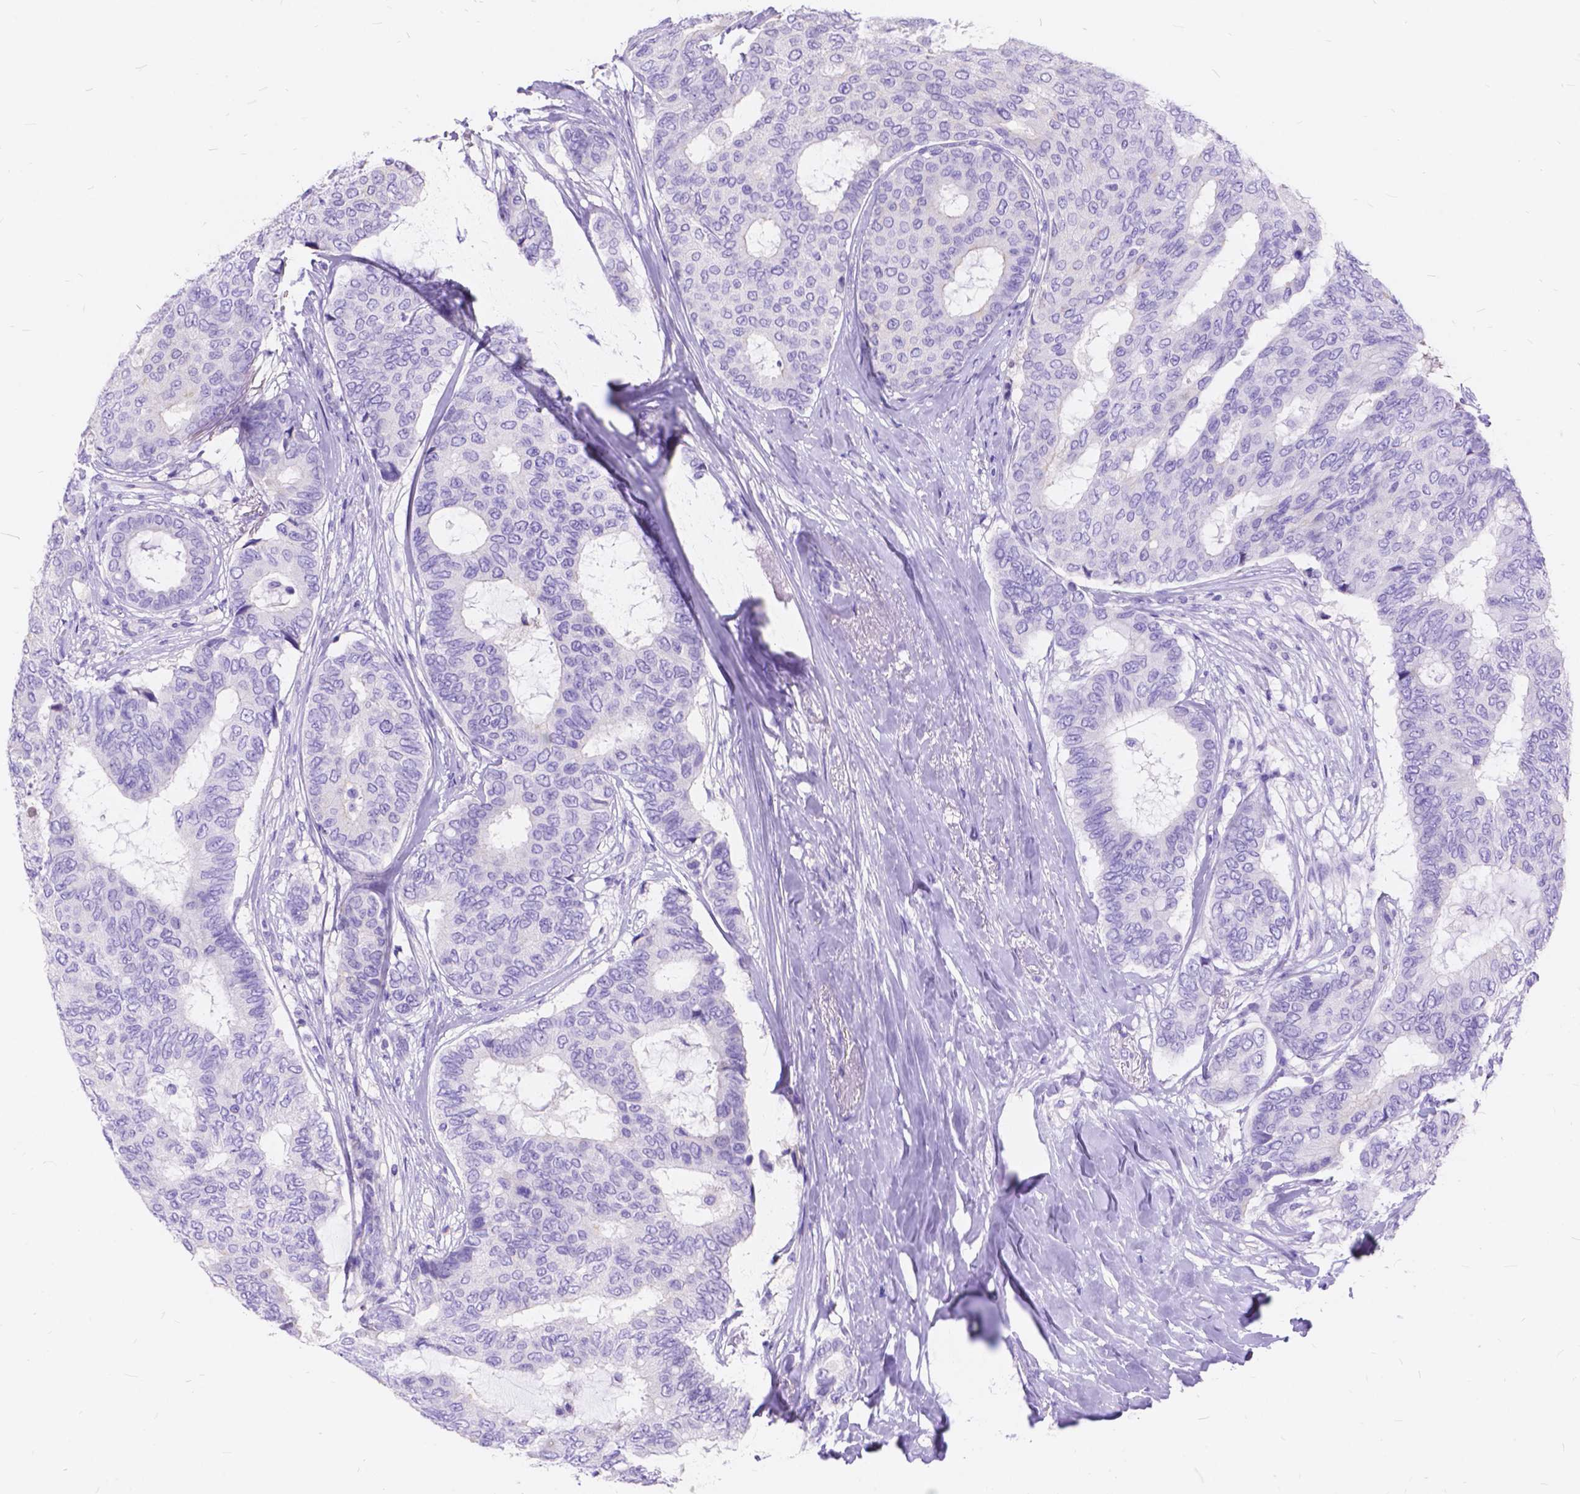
{"staining": {"intensity": "negative", "quantity": "none", "location": "none"}, "tissue": "breast cancer", "cell_type": "Tumor cells", "image_type": "cancer", "snomed": [{"axis": "morphology", "description": "Duct carcinoma"}, {"axis": "topography", "description": "Breast"}], "caption": "IHC of breast cancer exhibits no expression in tumor cells.", "gene": "FOXL2", "patient": {"sex": "female", "age": 75}}